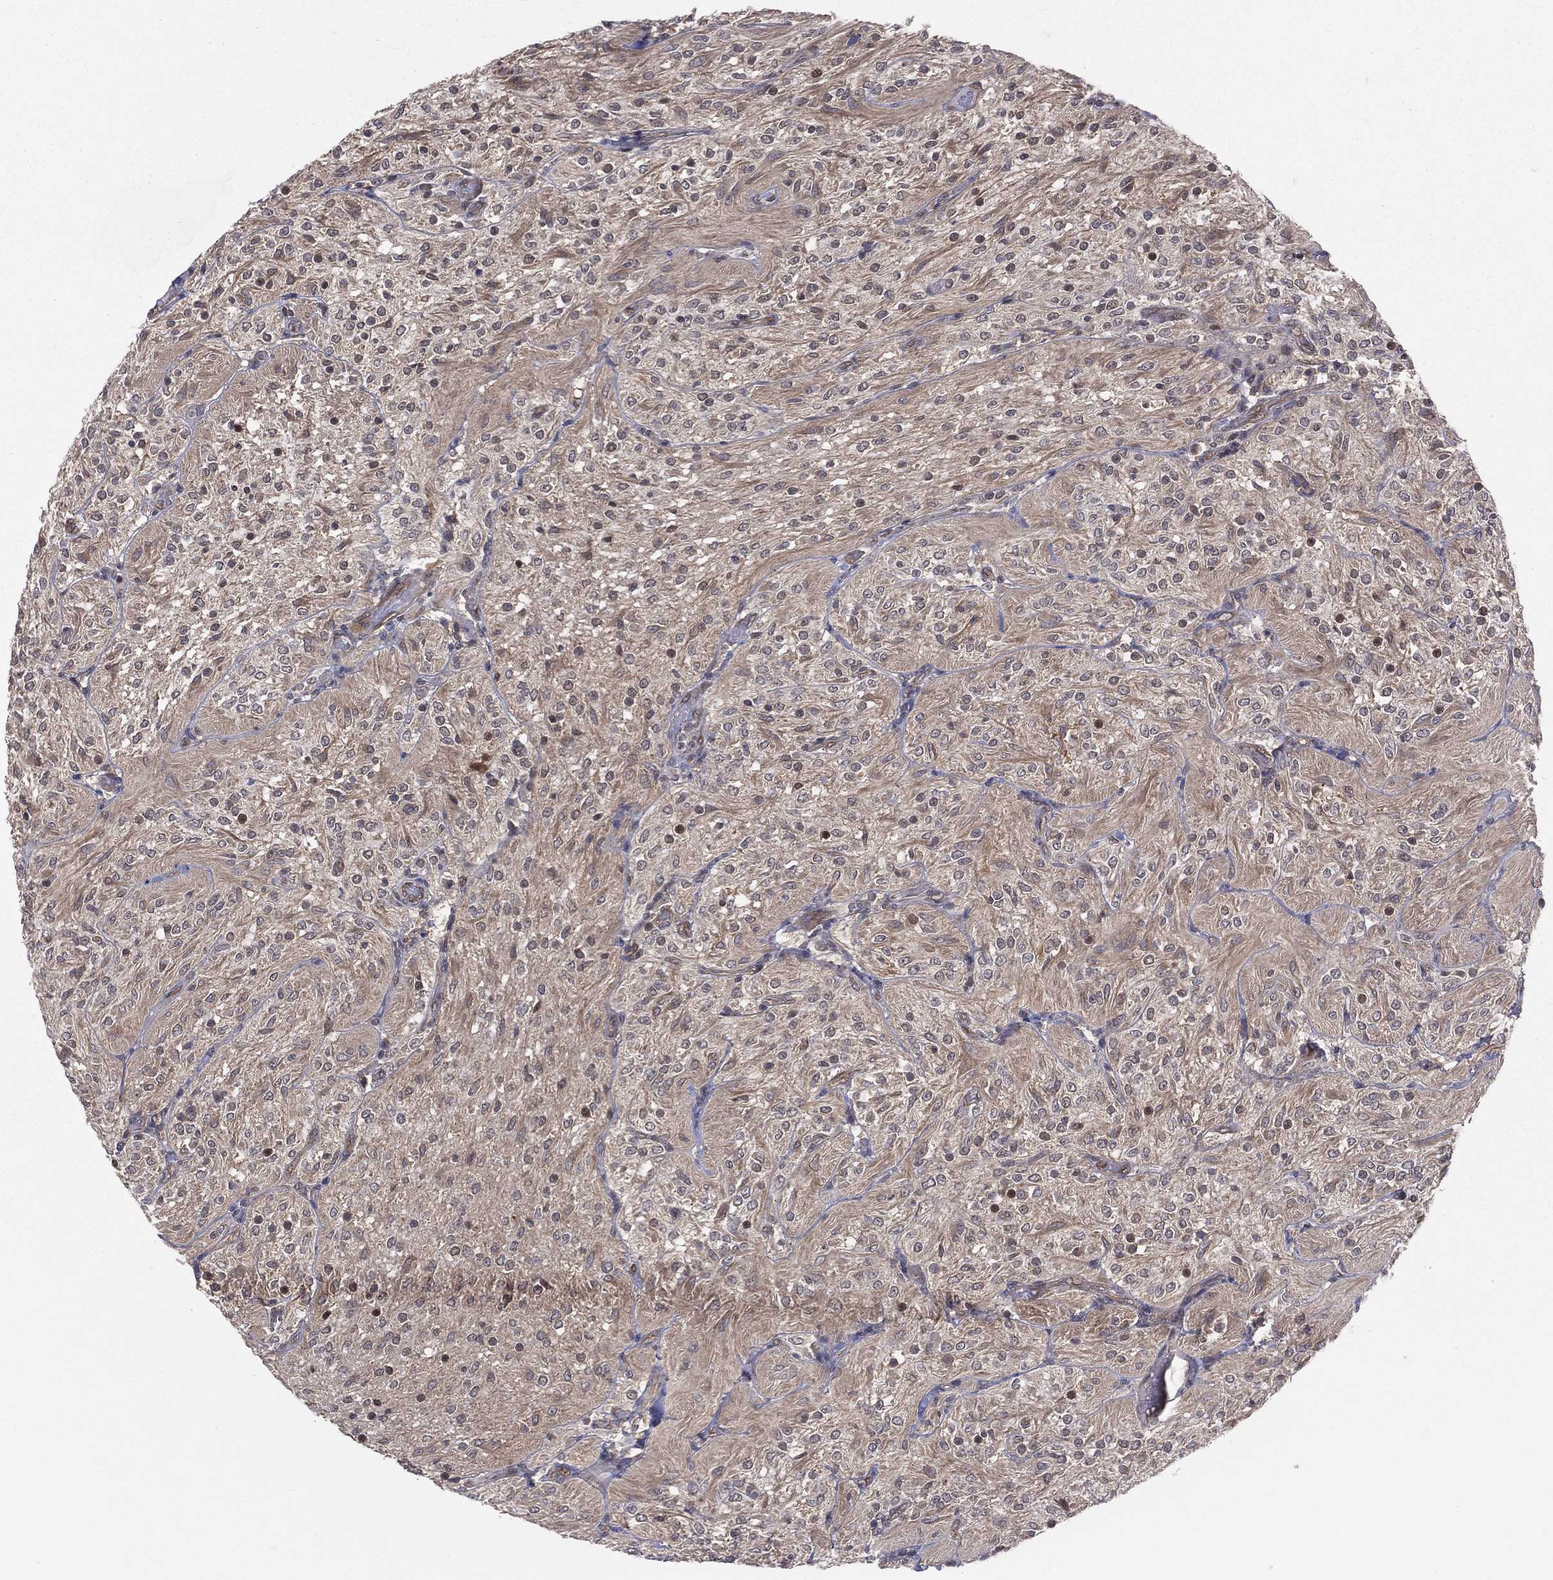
{"staining": {"intensity": "weak", "quantity": "<25%", "location": "cytoplasmic/membranous"}, "tissue": "glioma", "cell_type": "Tumor cells", "image_type": "cancer", "snomed": [{"axis": "morphology", "description": "Glioma, malignant, Low grade"}, {"axis": "topography", "description": "Brain"}], "caption": "Immunohistochemistry (IHC) image of neoplastic tissue: glioma stained with DAB (3,3'-diaminobenzidine) demonstrates no significant protein positivity in tumor cells.", "gene": "GMPR2", "patient": {"sex": "male", "age": 3}}